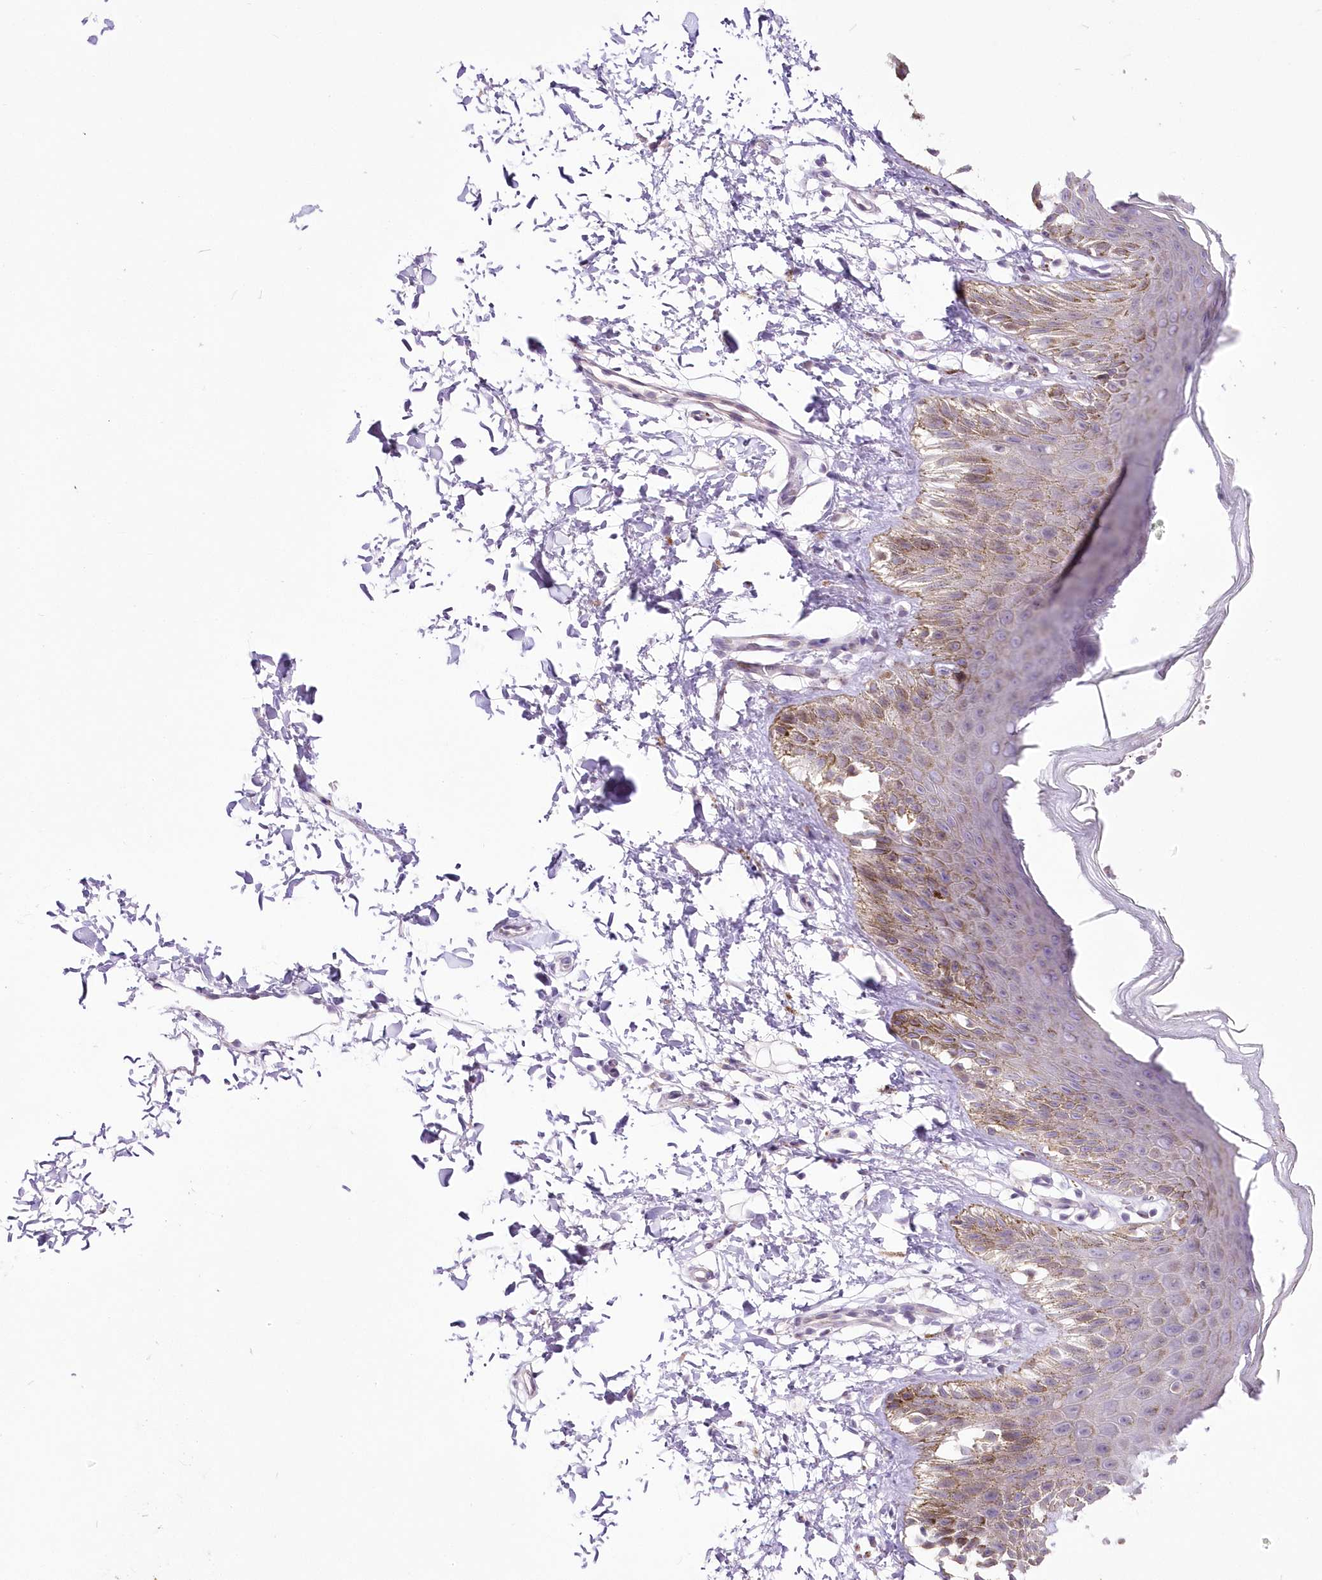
{"staining": {"intensity": "moderate", "quantity": "25%-75%", "location": "cytoplasmic/membranous"}, "tissue": "skin", "cell_type": "Epidermal cells", "image_type": "normal", "snomed": [{"axis": "morphology", "description": "Normal tissue, NOS"}, {"axis": "topography", "description": "Anal"}], "caption": "Immunohistochemistry photomicrograph of normal skin: skin stained using immunohistochemistry (IHC) reveals medium levels of moderate protein expression localized specifically in the cytoplasmic/membranous of epidermal cells, appearing as a cytoplasmic/membranous brown color.", "gene": "FAM241B", "patient": {"sex": "male", "age": 44}}